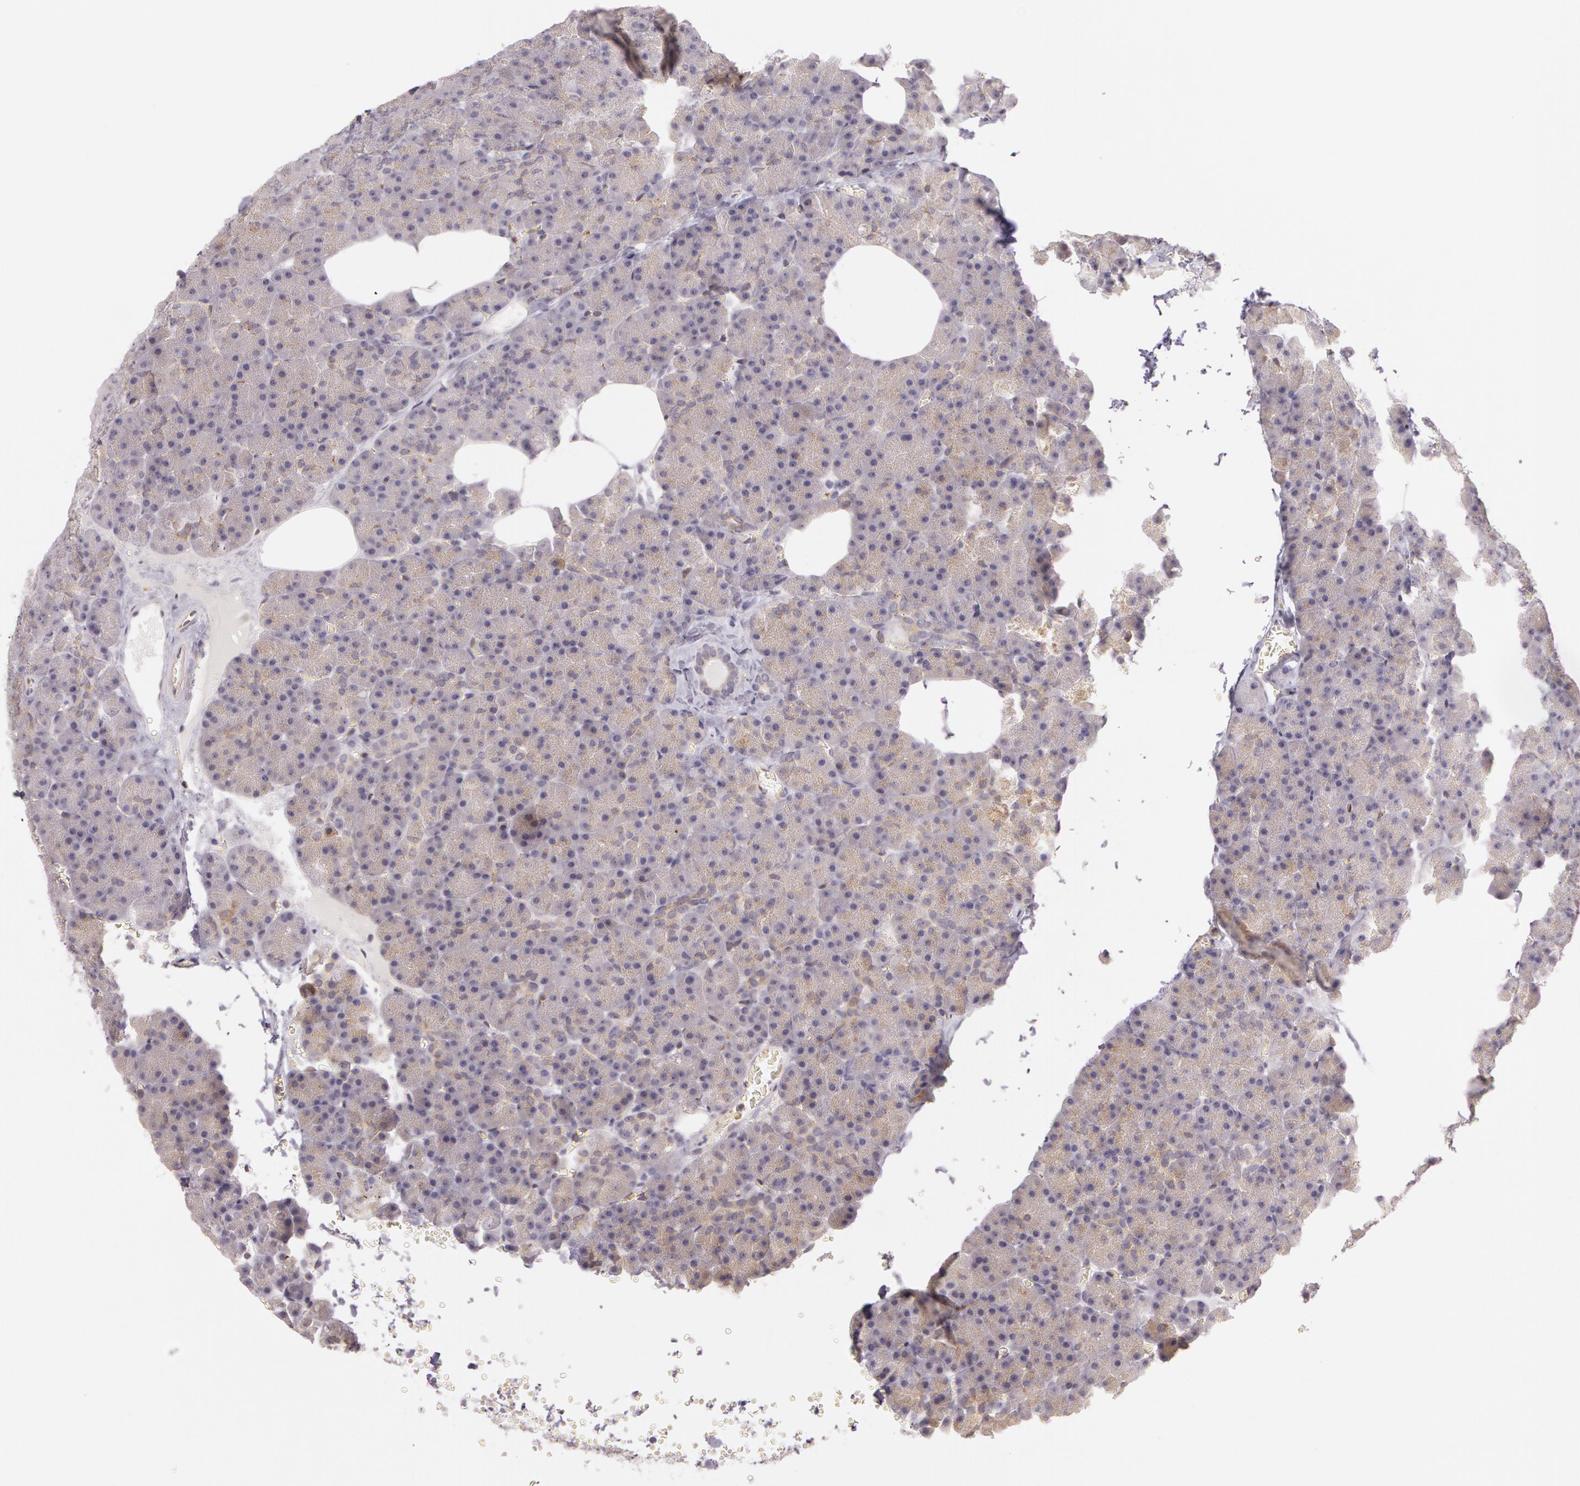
{"staining": {"intensity": "weak", "quantity": "25%-75%", "location": "cytoplasmic/membranous"}, "tissue": "pancreas", "cell_type": "Exocrine glandular cells", "image_type": "normal", "snomed": [{"axis": "morphology", "description": "Normal tissue, NOS"}, {"axis": "topography", "description": "Pancreas"}], "caption": "Pancreas stained with DAB immunohistochemistry shows low levels of weak cytoplasmic/membranous staining in approximately 25%-75% of exocrine glandular cells. (IHC, brightfield microscopy, high magnification).", "gene": "APP", "patient": {"sex": "female", "age": 35}}